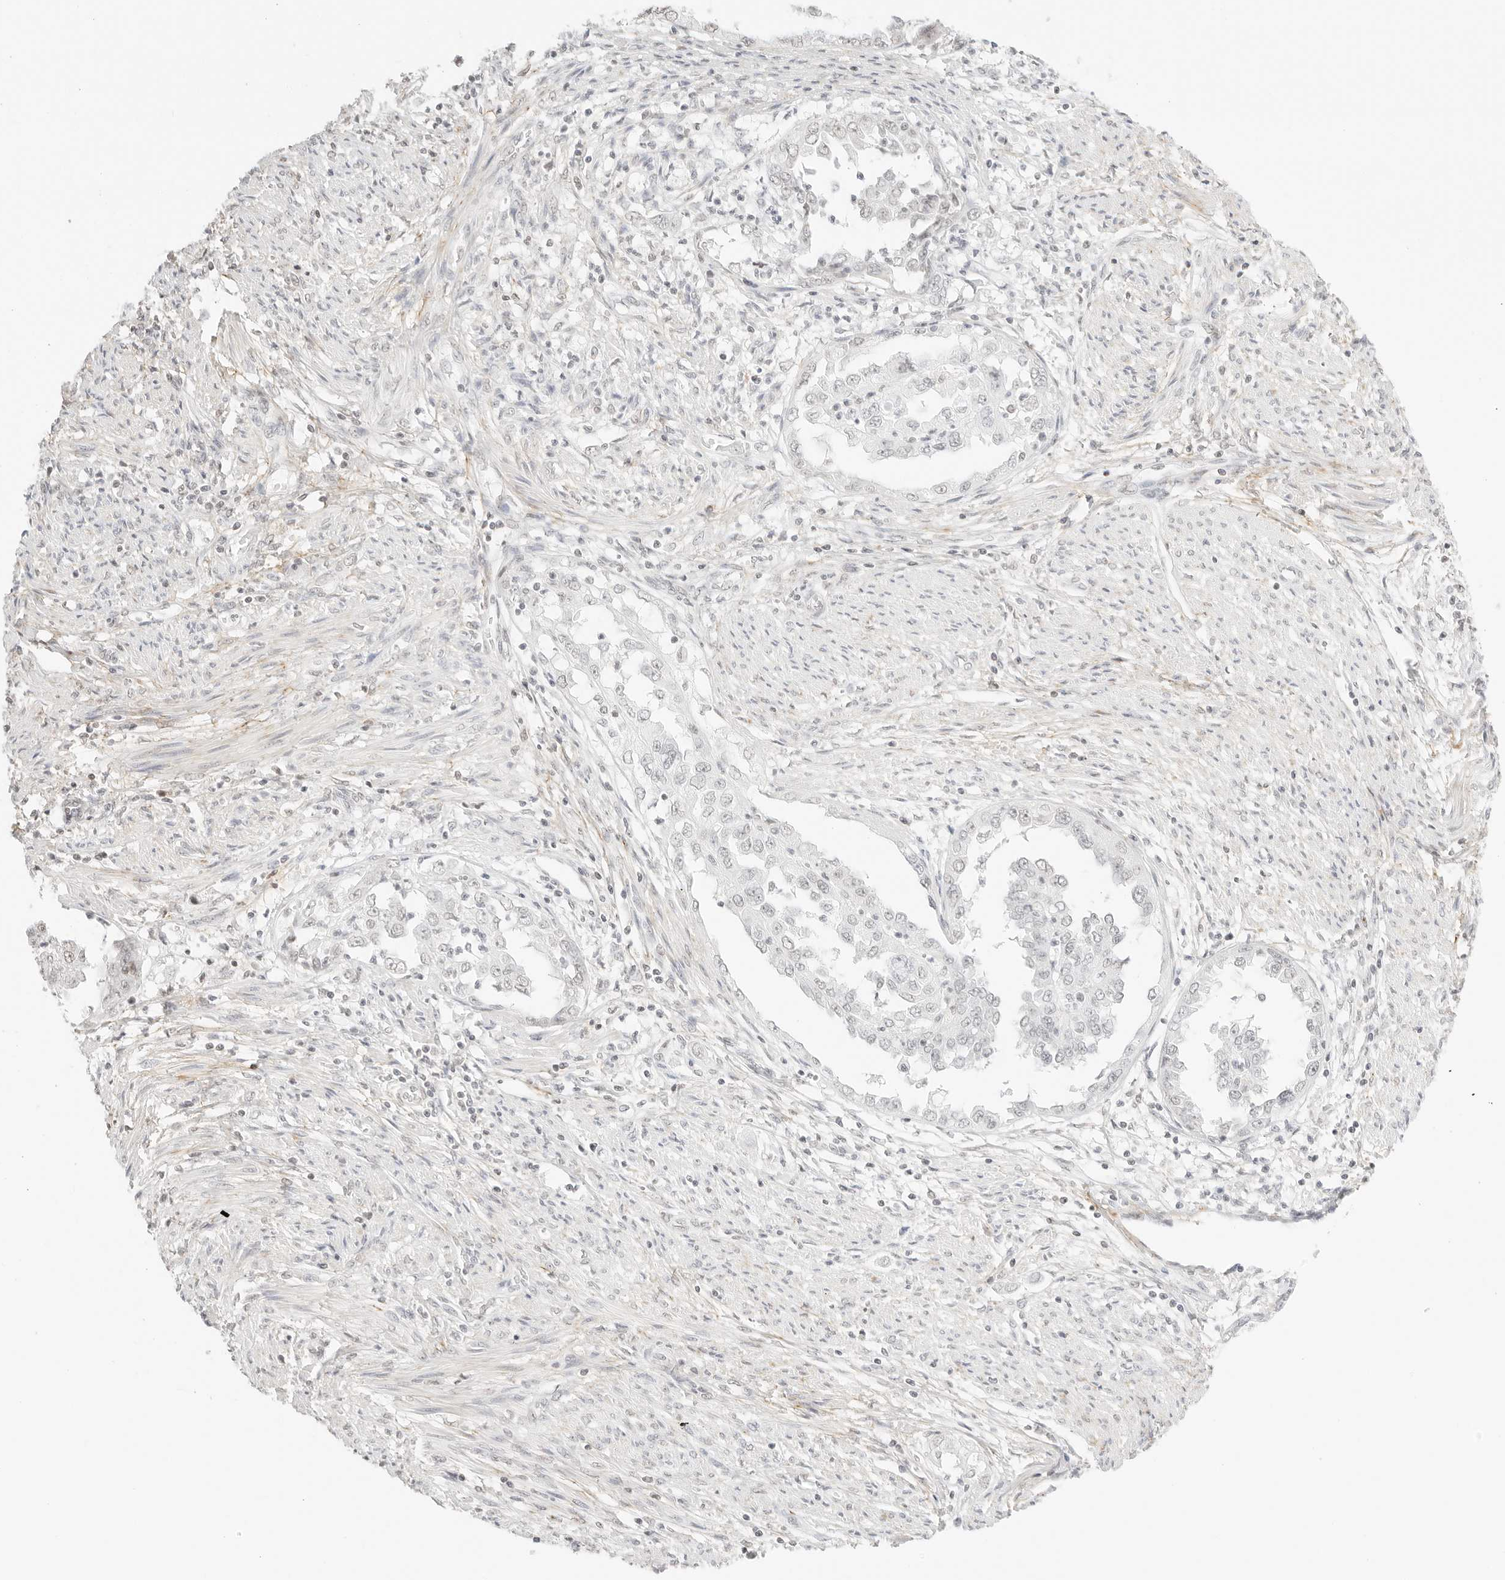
{"staining": {"intensity": "negative", "quantity": "none", "location": "none"}, "tissue": "endometrial cancer", "cell_type": "Tumor cells", "image_type": "cancer", "snomed": [{"axis": "morphology", "description": "Adenocarcinoma, NOS"}, {"axis": "topography", "description": "Endometrium"}], "caption": "Tumor cells are negative for protein expression in human endometrial adenocarcinoma.", "gene": "FBLN5", "patient": {"sex": "female", "age": 85}}